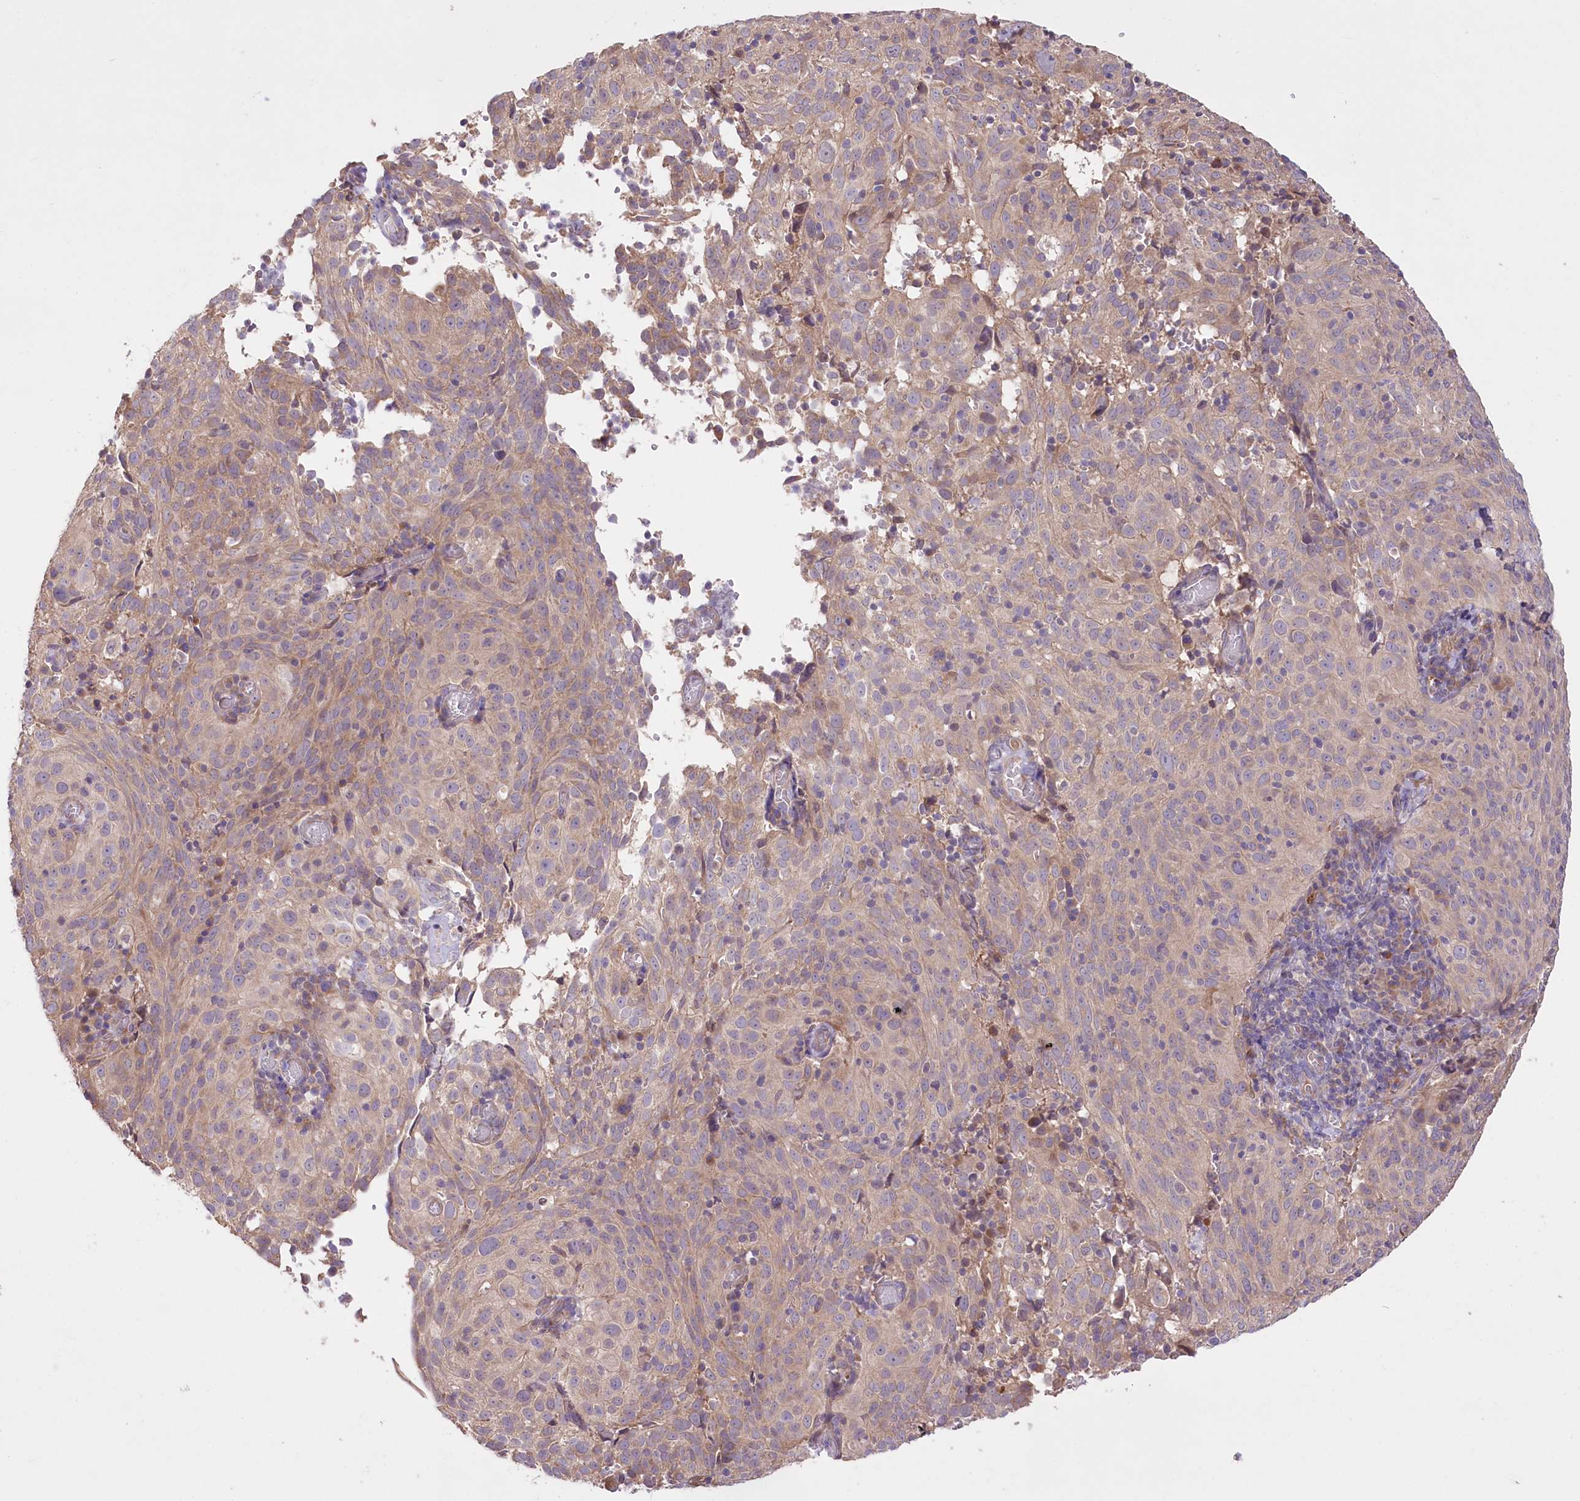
{"staining": {"intensity": "weak", "quantity": "25%-75%", "location": "cytoplasmic/membranous"}, "tissue": "cervical cancer", "cell_type": "Tumor cells", "image_type": "cancer", "snomed": [{"axis": "morphology", "description": "Squamous cell carcinoma, NOS"}, {"axis": "topography", "description": "Cervix"}], "caption": "The micrograph displays a brown stain indicating the presence of a protein in the cytoplasmic/membranous of tumor cells in cervical cancer.", "gene": "PBLD", "patient": {"sex": "female", "age": 31}}